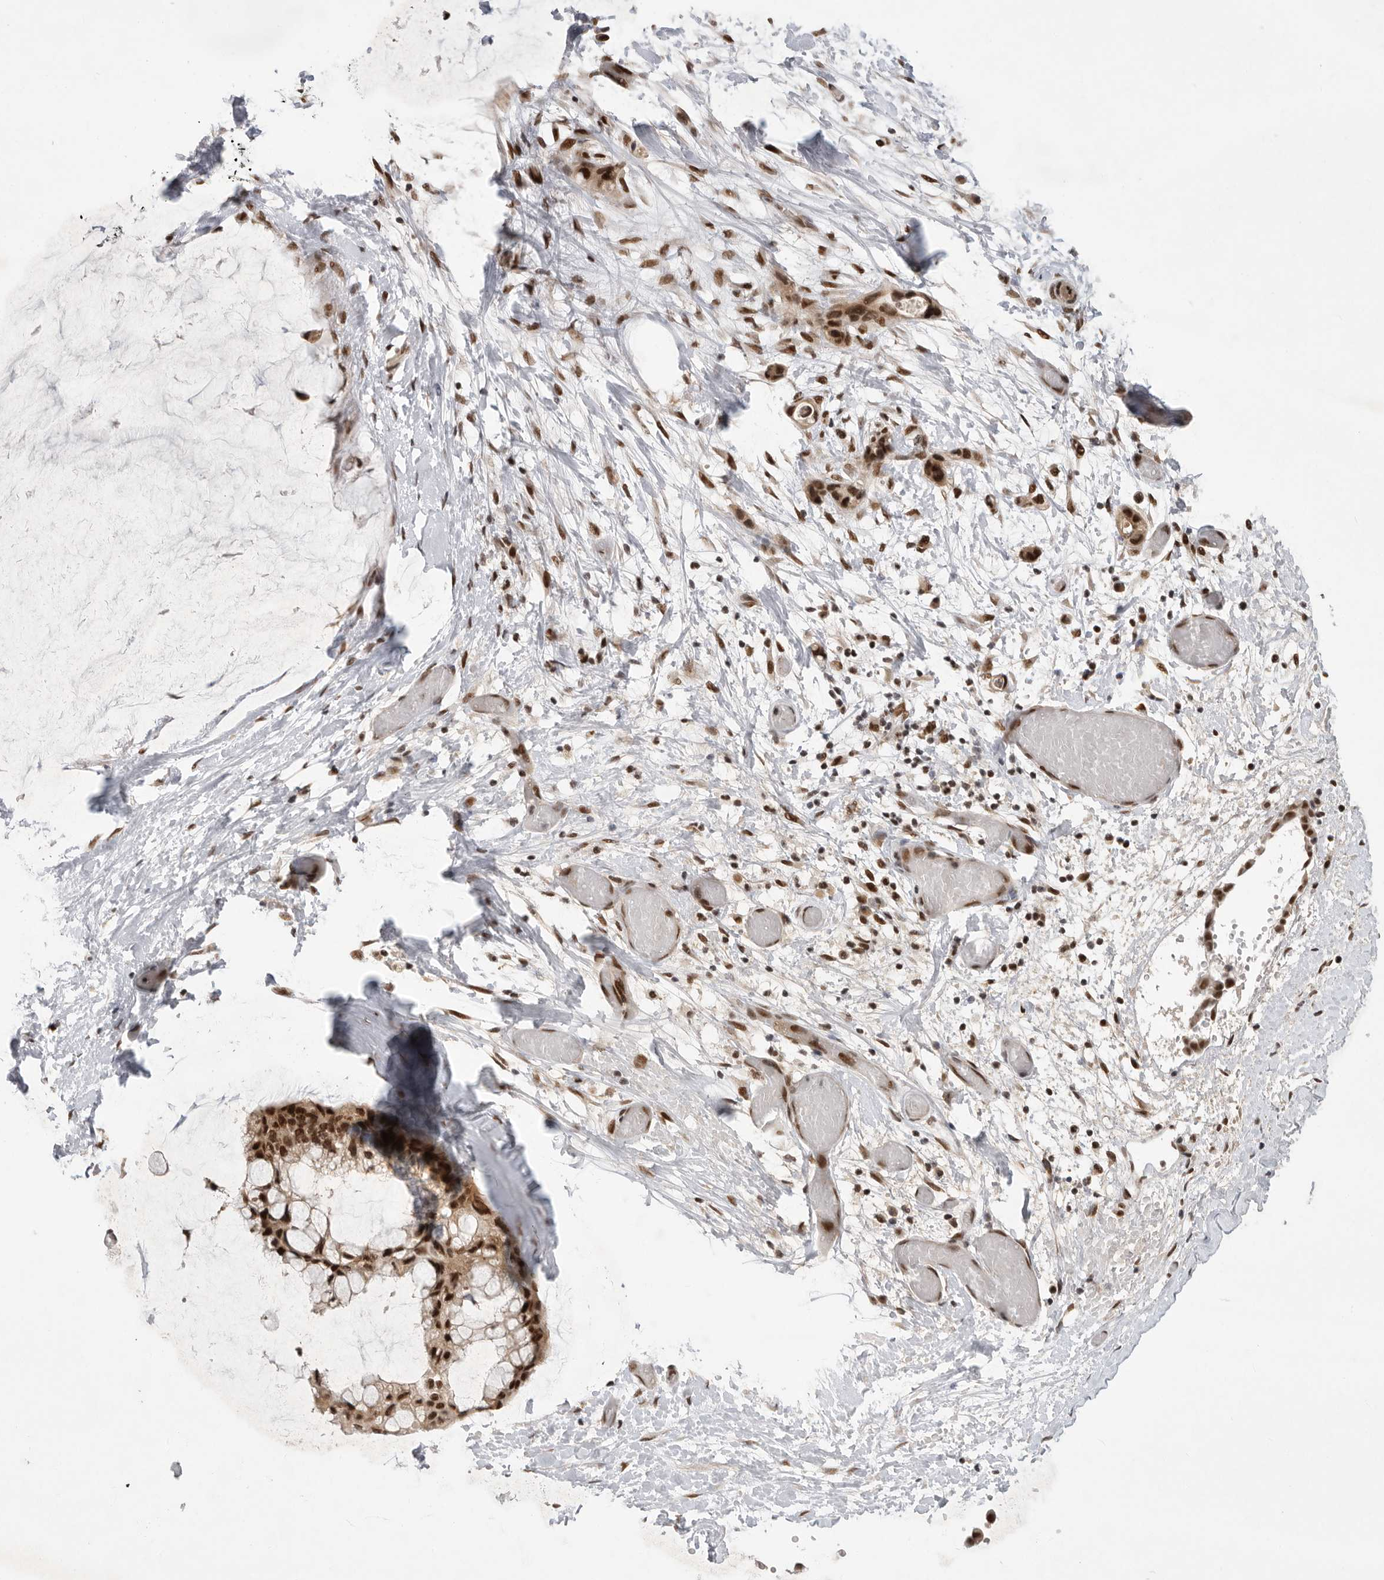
{"staining": {"intensity": "strong", "quantity": ">75%", "location": "nuclear"}, "tissue": "ovarian cancer", "cell_type": "Tumor cells", "image_type": "cancer", "snomed": [{"axis": "morphology", "description": "Cystadenocarcinoma, mucinous, NOS"}, {"axis": "topography", "description": "Ovary"}], "caption": "The immunohistochemical stain highlights strong nuclear positivity in tumor cells of ovarian cancer (mucinous cystadenocarcinoma) tissue.", "gene": "ZNF830", "patient": {"sex": "female", "age": 39}}